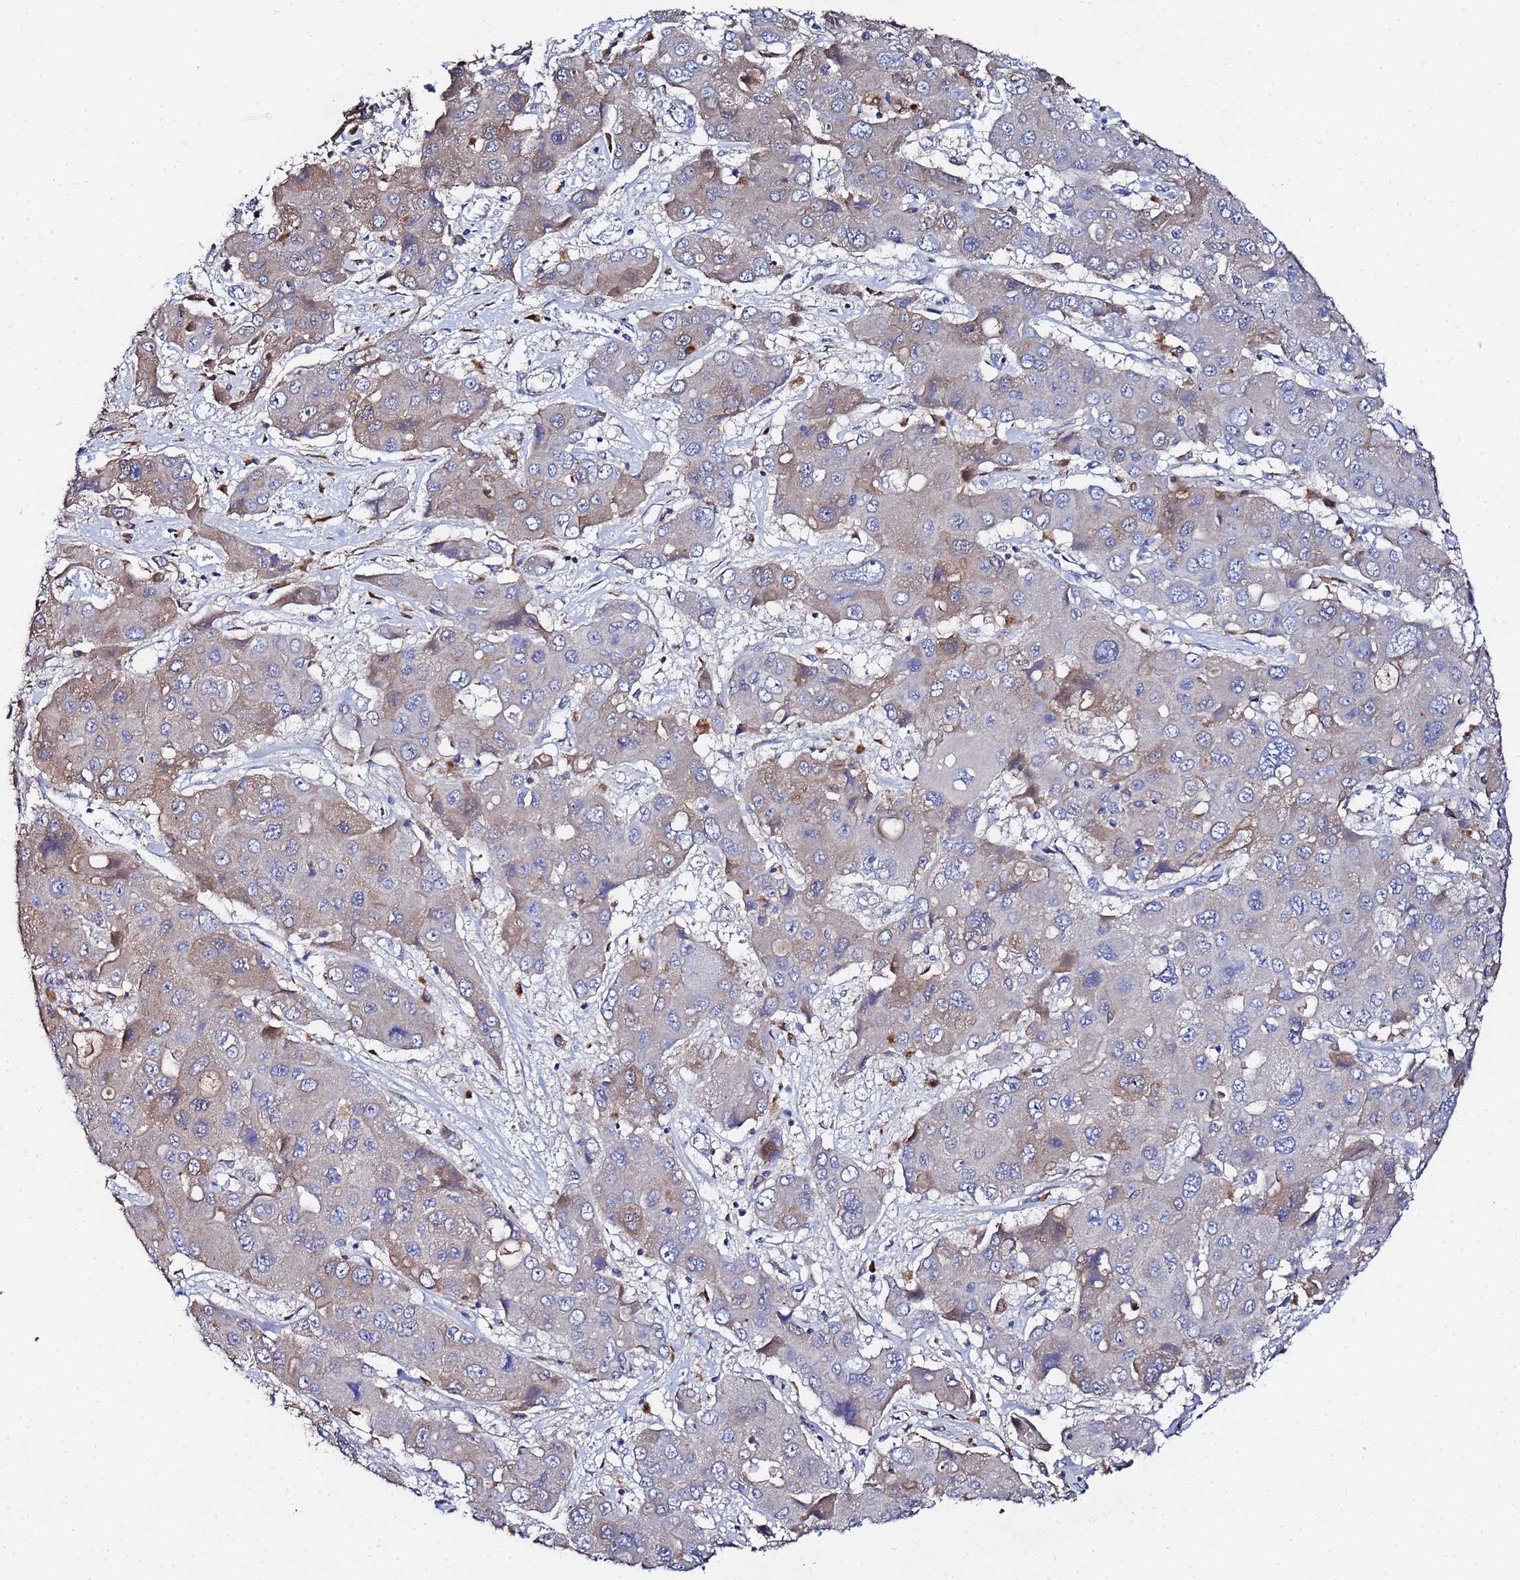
{"staining": {"intensity": "weak", "quantity": "25%-75%", "location": "cytoplasmic/membranous"}, "tissue": "liver cancer", "cell_type": "Tumor cells", "image_type": "cancer", "snomed": [{"axis": "morphology", "description": "Cholangiocarcinoma"}, {"axis": "topography", "description": "Liver"}], "caption": "Immunohistochemistry (IHC) micrograph of neoplastic tissue: liver cancer stained using immunohistochemistry reveals low levels of weak protein expression localized specifically in the cytoplasmic/membranous of tumor cells, appearing as a cytoplasmic/membranous brown color.", "gene": "TCP10L", "patient": {"sex": "male", "age": 67}}